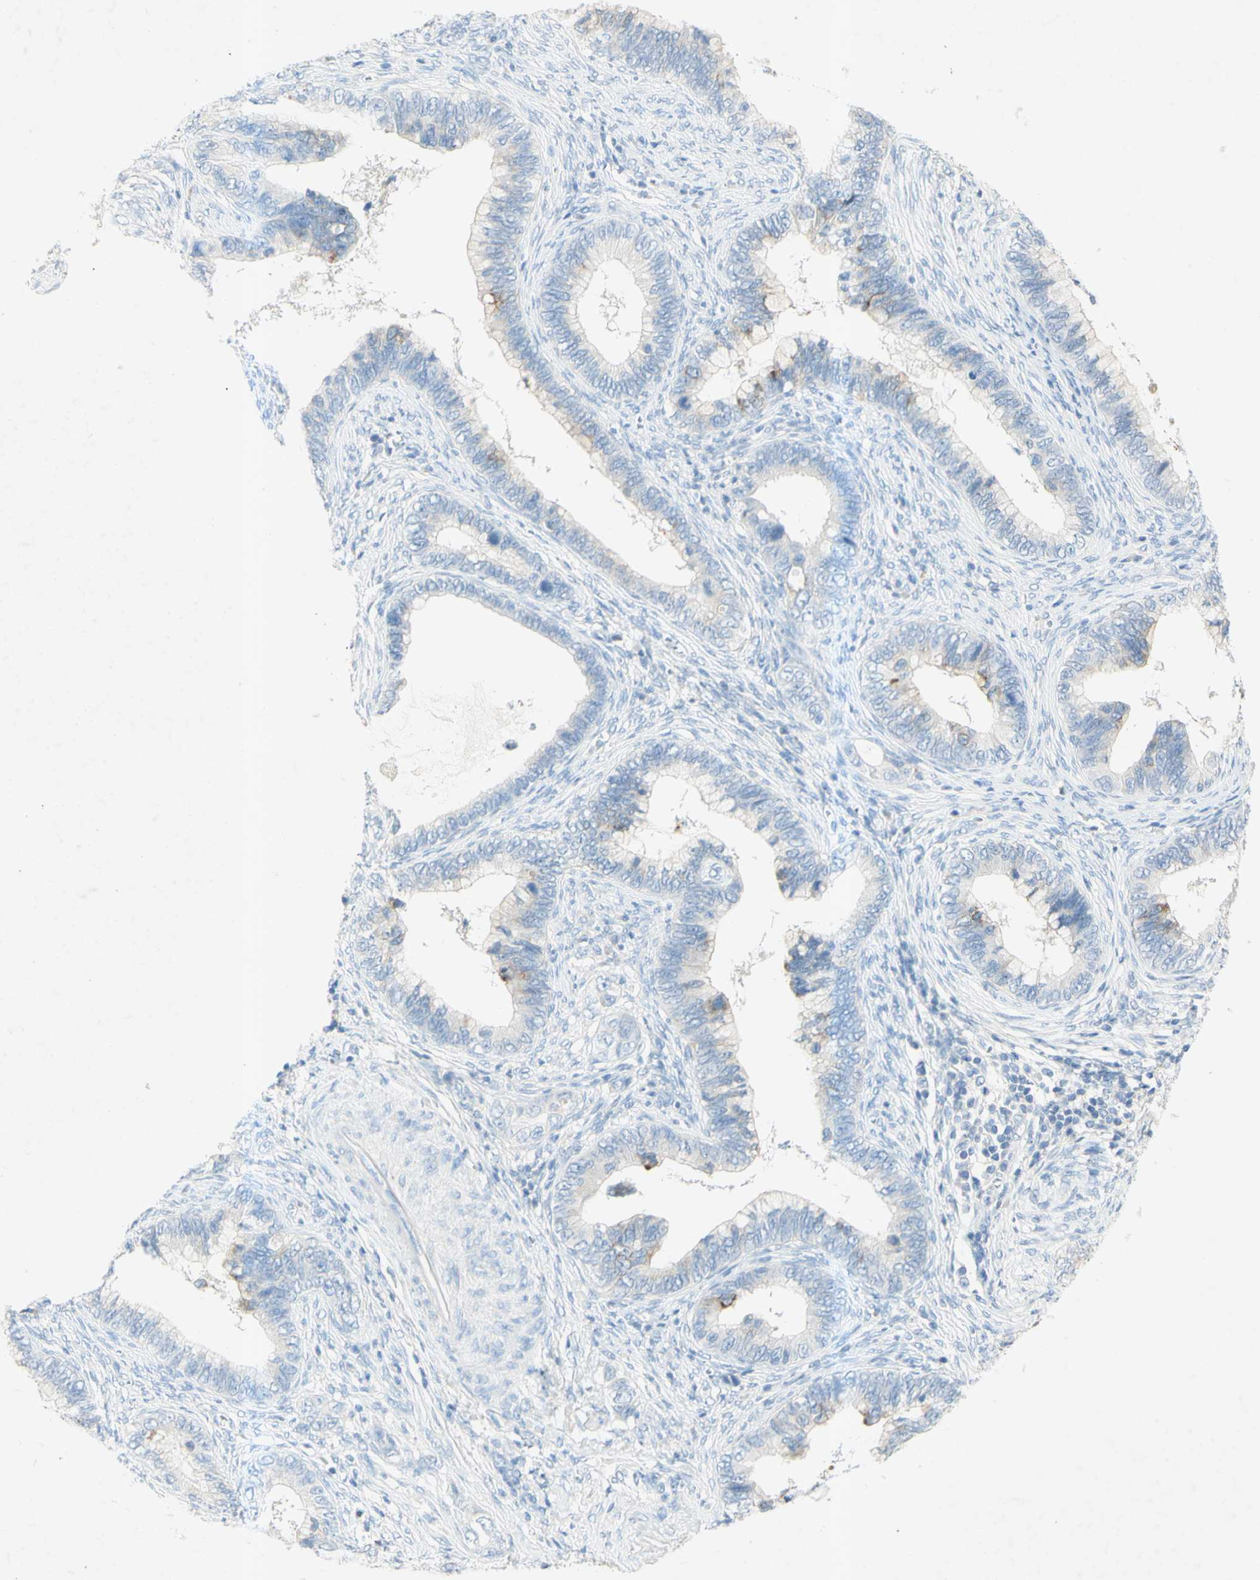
{"staining": {"intensity": "weak", "quantity": "<25%", "location": "cytoplasmic/membranous"}, "tissue": "cervical cancer", "cell_type": "Tumor cells", "image_type": "cancer", "snomed": [{"axis": "morphology", "description": "Adenocarcinoma, NOS"}, {"axis": "topography", "description": "Cervix"}], "caption": "Image shows no protein staining in tumor cells of adenocarcinoma (cervical) tissue.", "gene": "GDF15", "patient": {"sex": "female", "age": 44}}